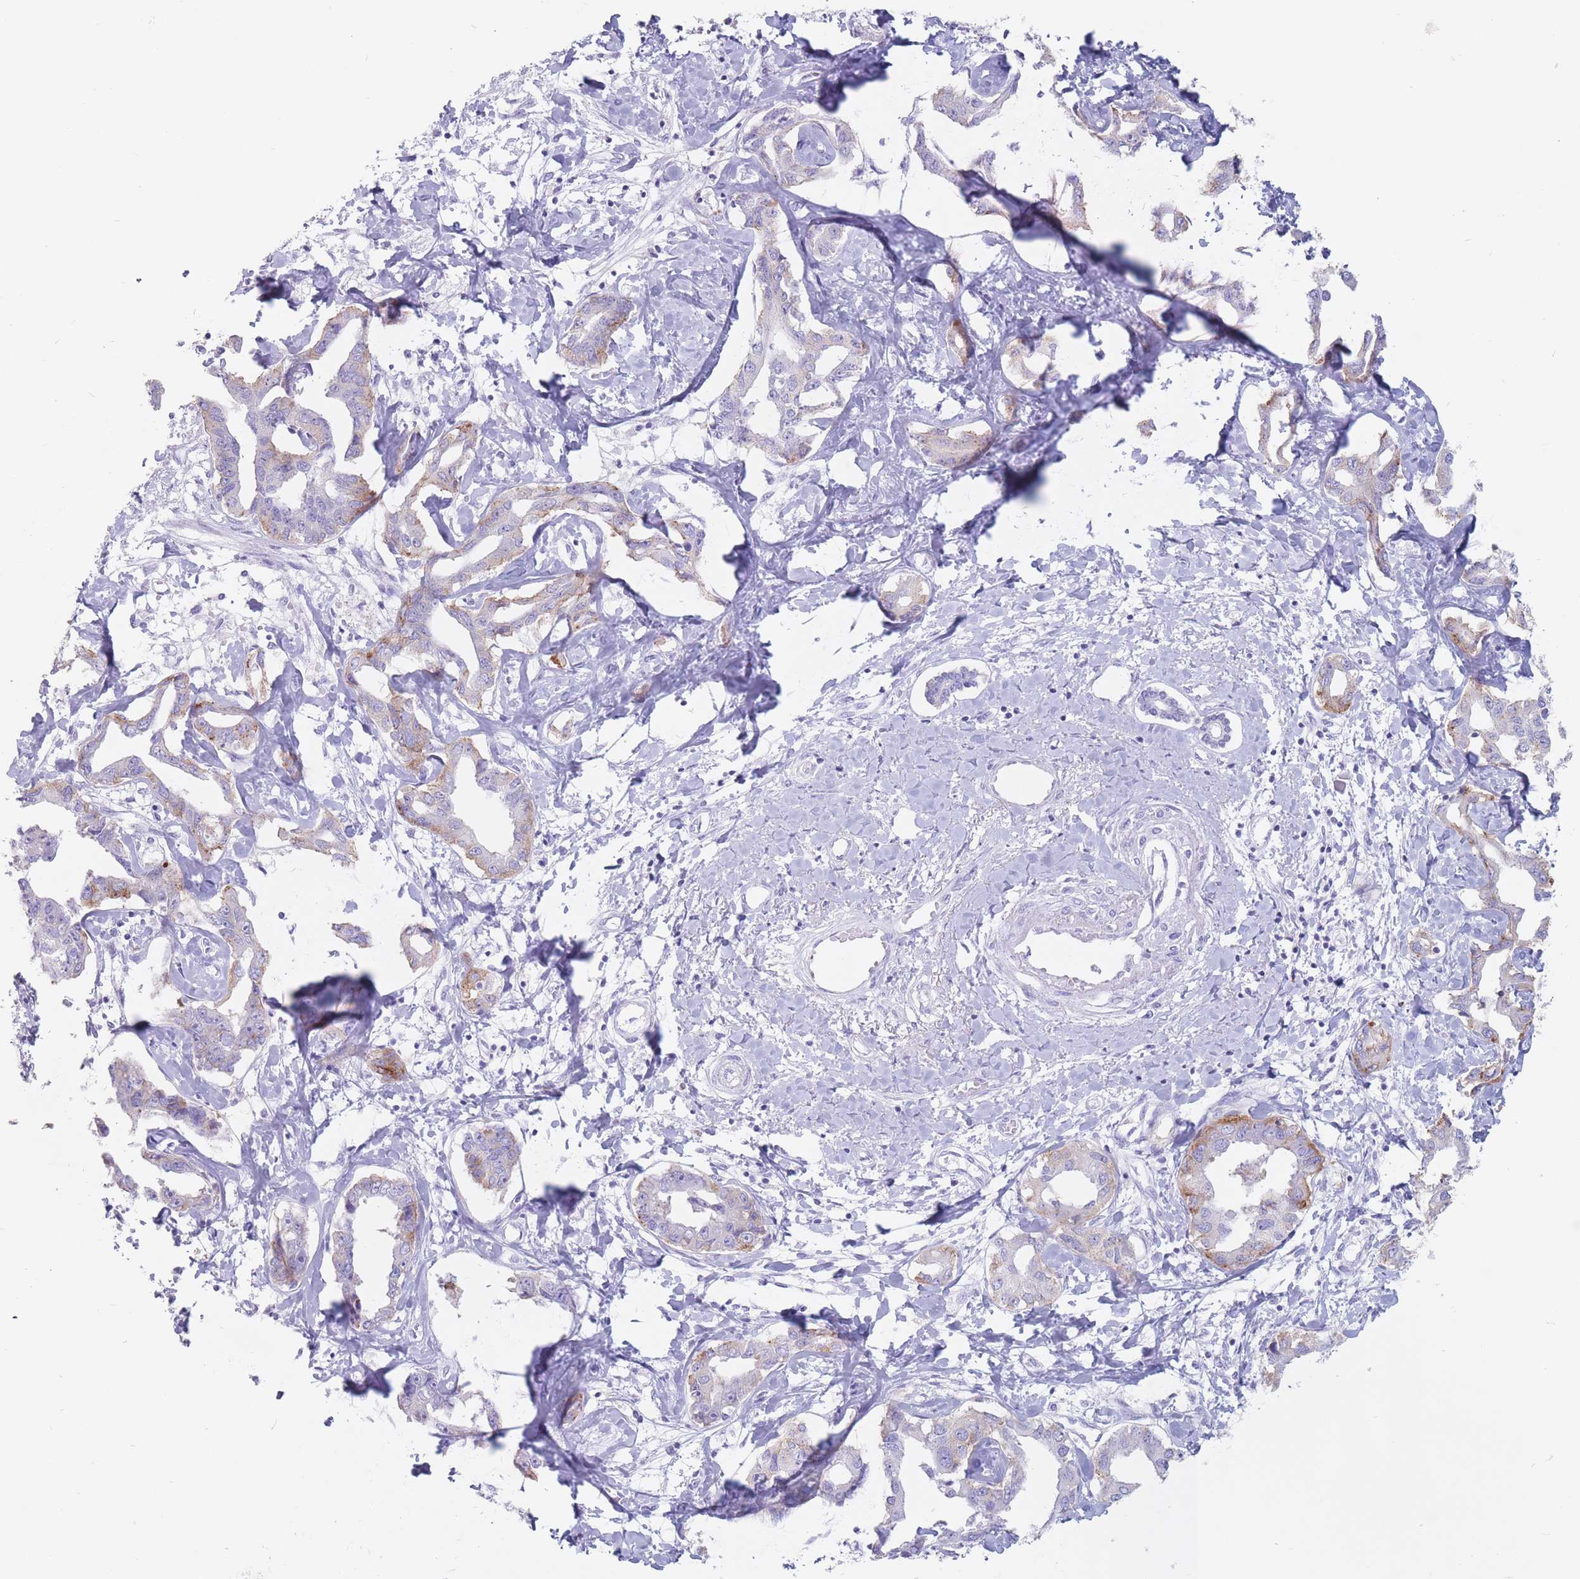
{"staining": {"intensity": "moderate", "quantity": "<25%", "location": "cytoplasmic/membranous"}, "tissue": "liver cancer", "cell_type": "Tumor cells", "image_type": "cancer", "snomed": [{"axis": "morphology", "description": "Cholangiocarcinoma"}, {"axis": "topography", "description": "Liver"}], "caption": "Moderate cytoplasmic/membranous expression for a protein is seen in approximately <25% of tumor cells of liver cholangiocarcinoma using immunohistochemistry (IHC).", "gene": "ST3GAL5", "patient": {"sex": "male", "age": 59}}